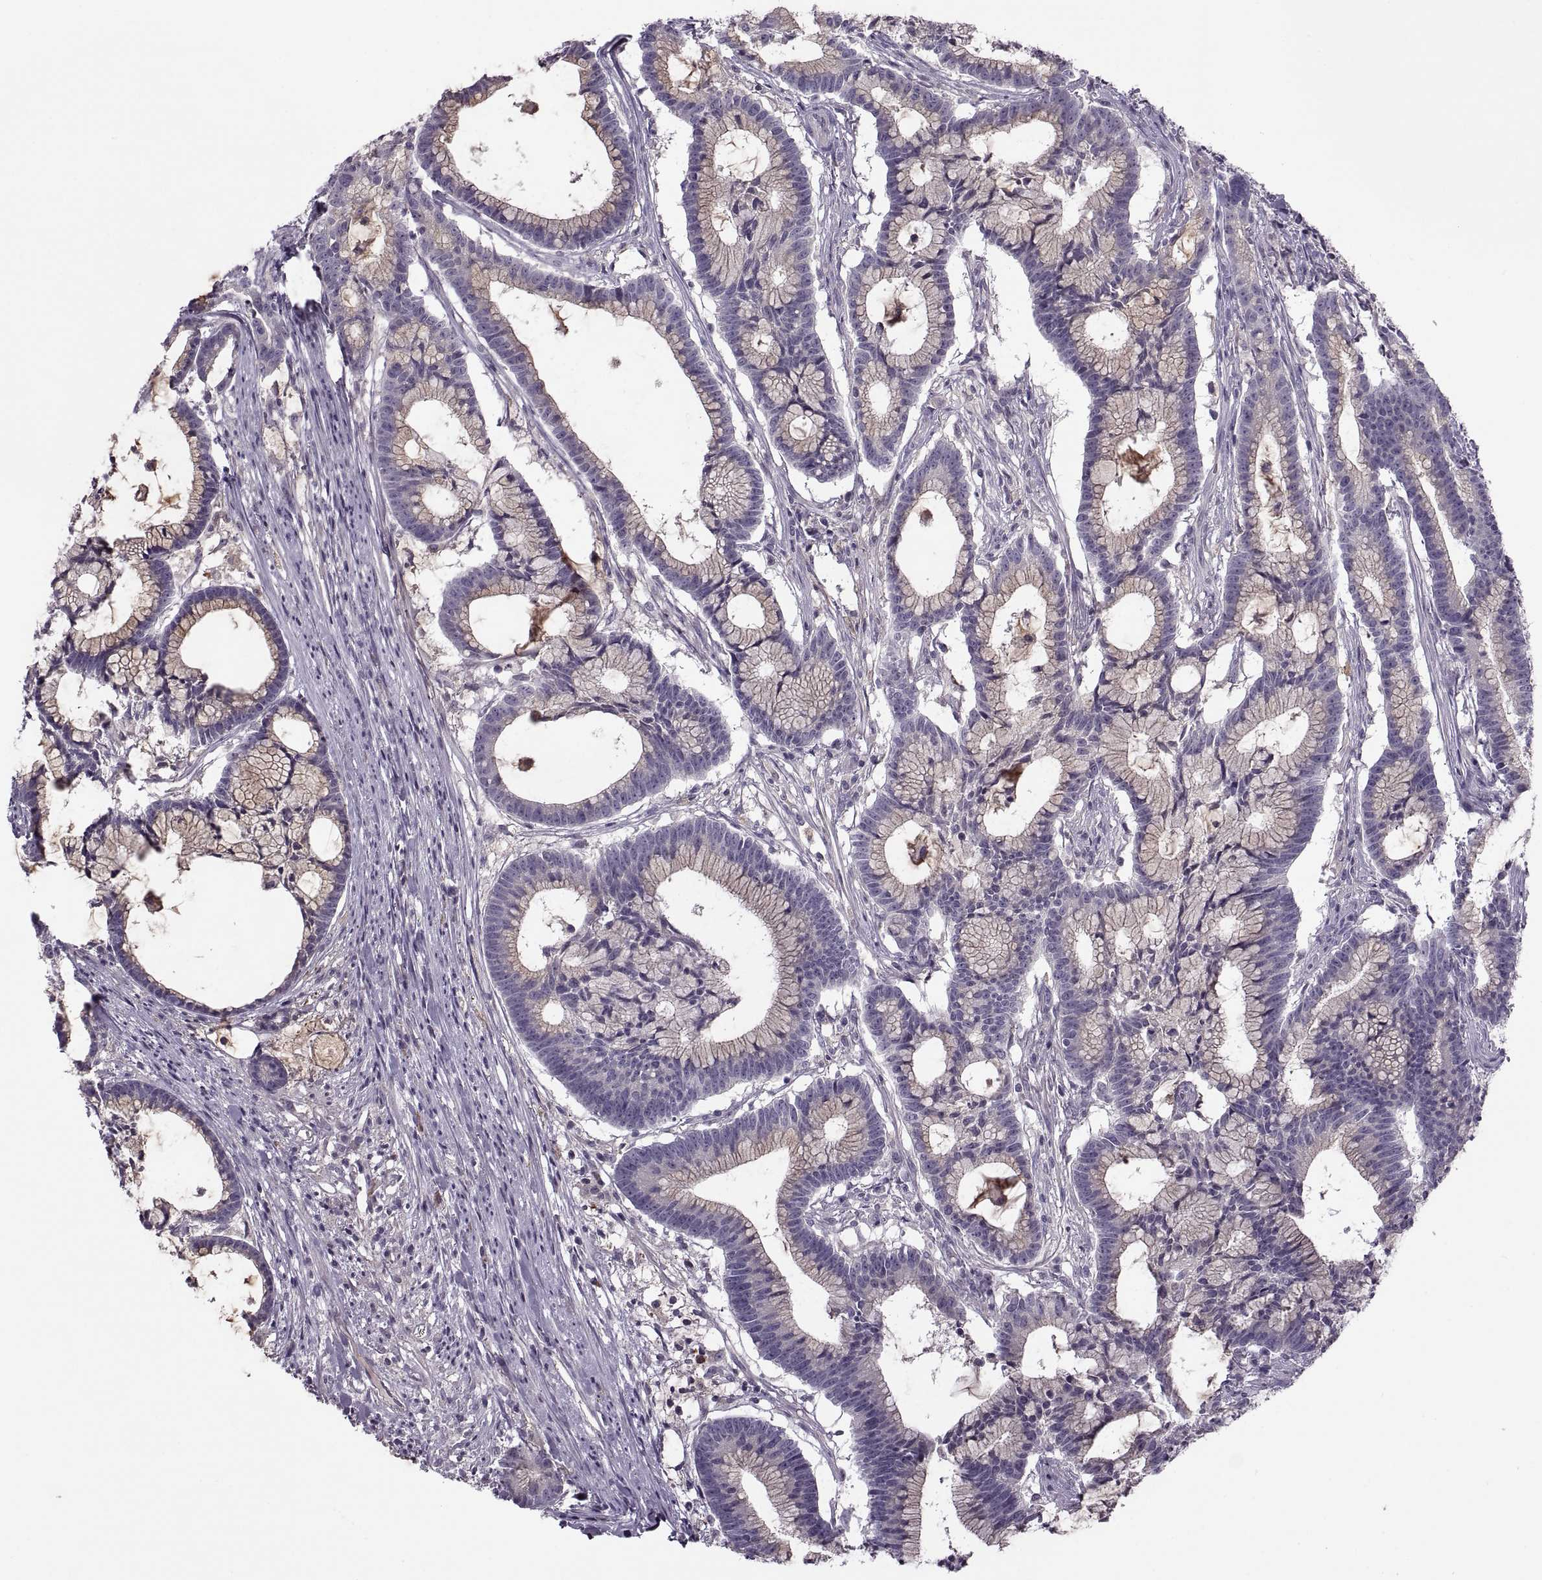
{"staining": {"intensity": "negative", "quantity": "none", "location": "none"}, "tissue": "colorectal cancer", "cell_type": "Tumor cells", "image_type": "cancer", "snomed": [{"axis": "morphology", "description": "Adenocarcinoma, NOS"}, {"axis": "topography", "description": "Colon"}], "caption": "Immunohistochemistry (IHC) photomicrograph of adenocarcinoma (colorectal) stained for a protein (brown), which displays no staining in tumor cells.", "gene": "H2AP", "patient": {"sex": "female", "age": 78}}